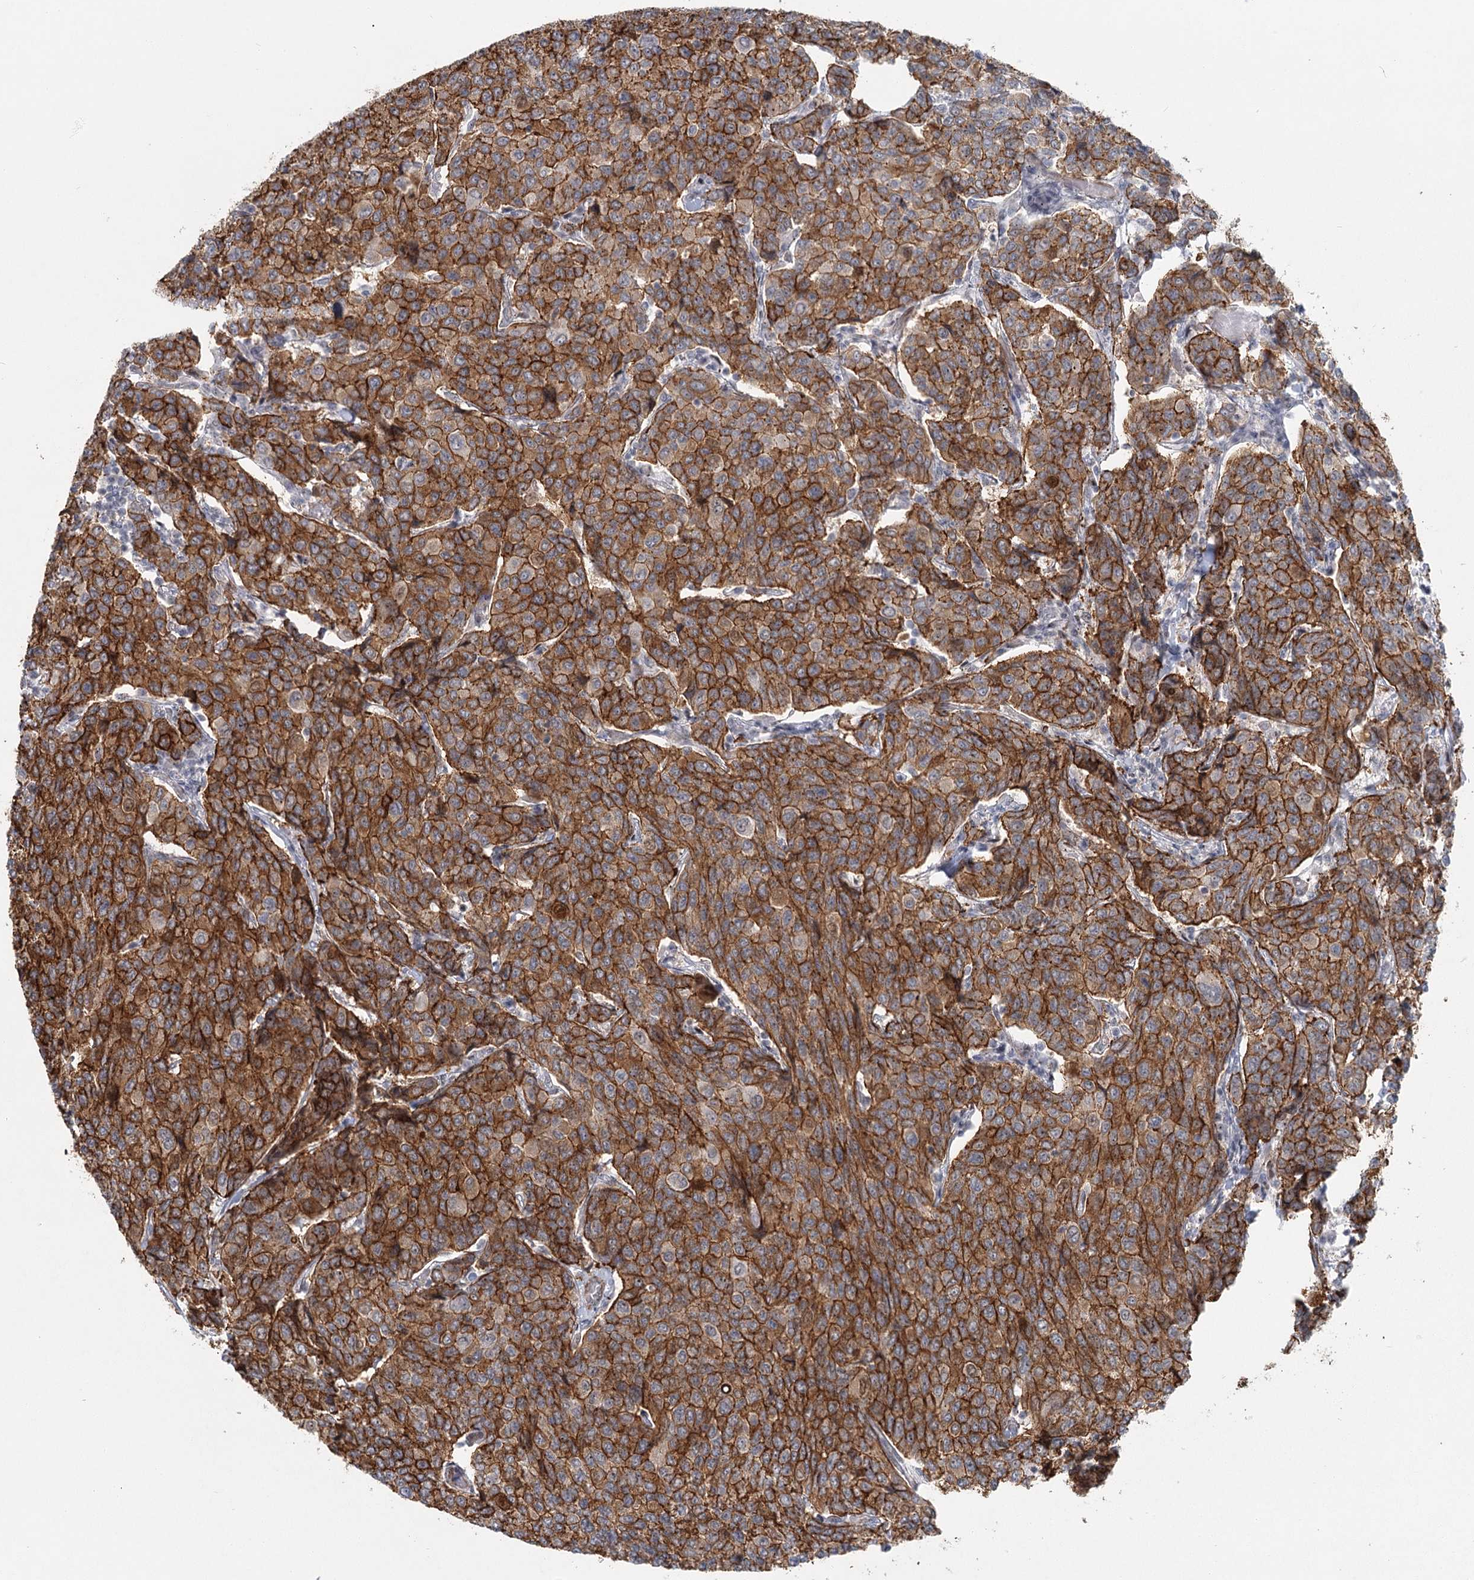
{"staining": {"intensity": "strong", "quantity": ">75%", "location": "cytoplasmic/membranous,nuclear"}, "tissue": "breast cancer", "cell_type": "Tumor cells", "image_type": "cancer", "snomed": [{"axis": "morphology", "description": "Duct carcinoma"}, {"axis": "topography", "description": "Breast"}], "caption": "A high amount of strong cytoplasmic/membranous and nuclear staining is appreciated in about >75% of tumor cells in breast cancer tissue. (DAB (3,3'-diaminobenzidine) = brown stain, brightfield microscopy at high magnification).", "gene": "ABHD8", "patient": {"sex": "female", "age": 55}}